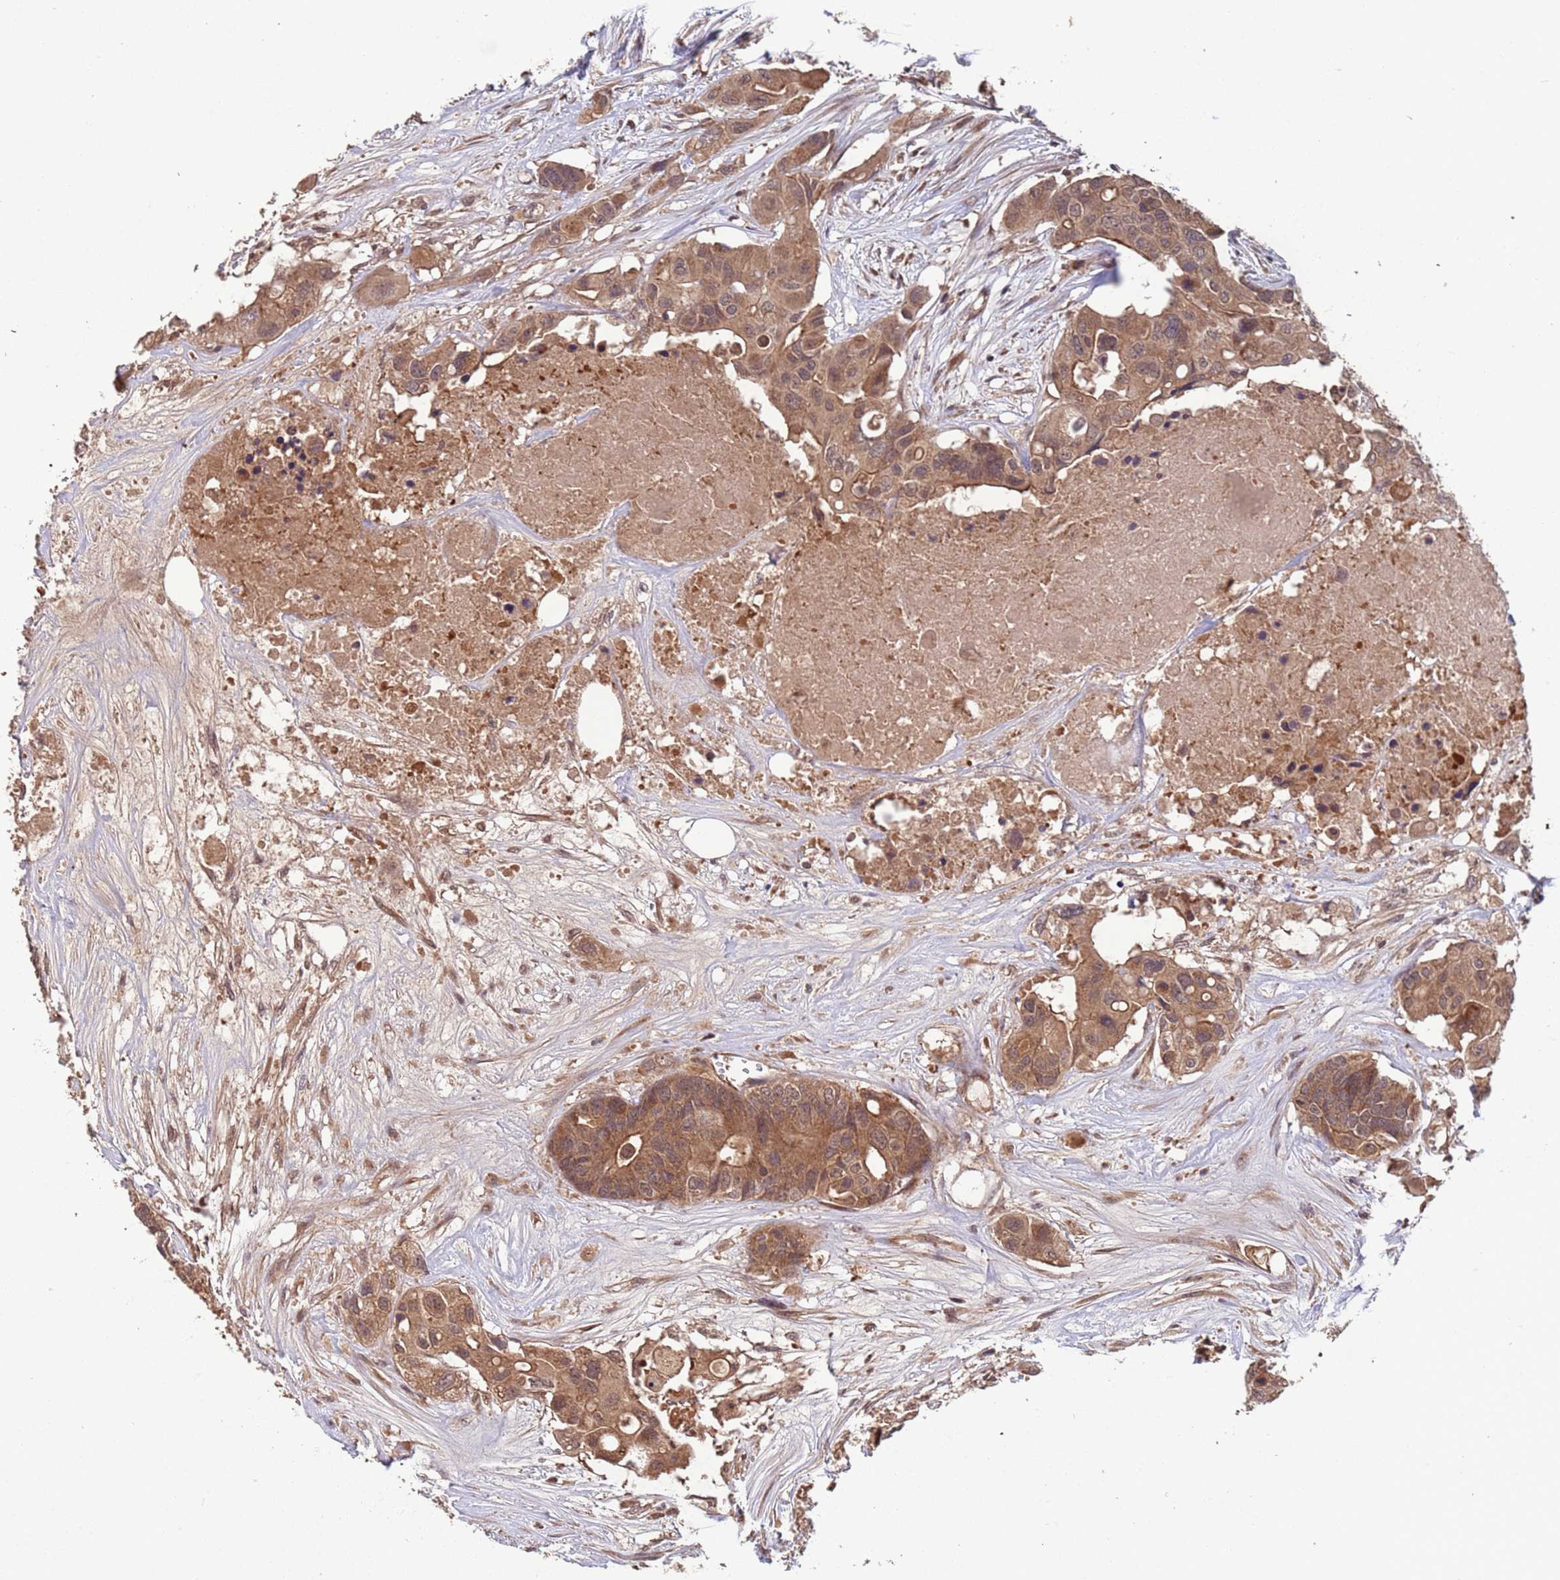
{"staining": {"intensity": "moderate", "quantity": ">75%", "location": "cytoplasmic/membranous"}, "tissue": "colorectal cancer", "cell_type": "Tumor cells", "image_type": "cancer", "snomed": [{"axis": "morphology", "description": "Adenocarcinoma, NOS"}, {"axis": "topography", "description": "Colon"}], "caption": "Approximately >75% of tumor cells in adenocarcinoma (colorectal) exhibit moderate cytoplasmic/membranous protein positivity as visualized by brown immunohistochemical staining.", "gene": "ERI1", "patient": {"sex": "male", "age": 77}}